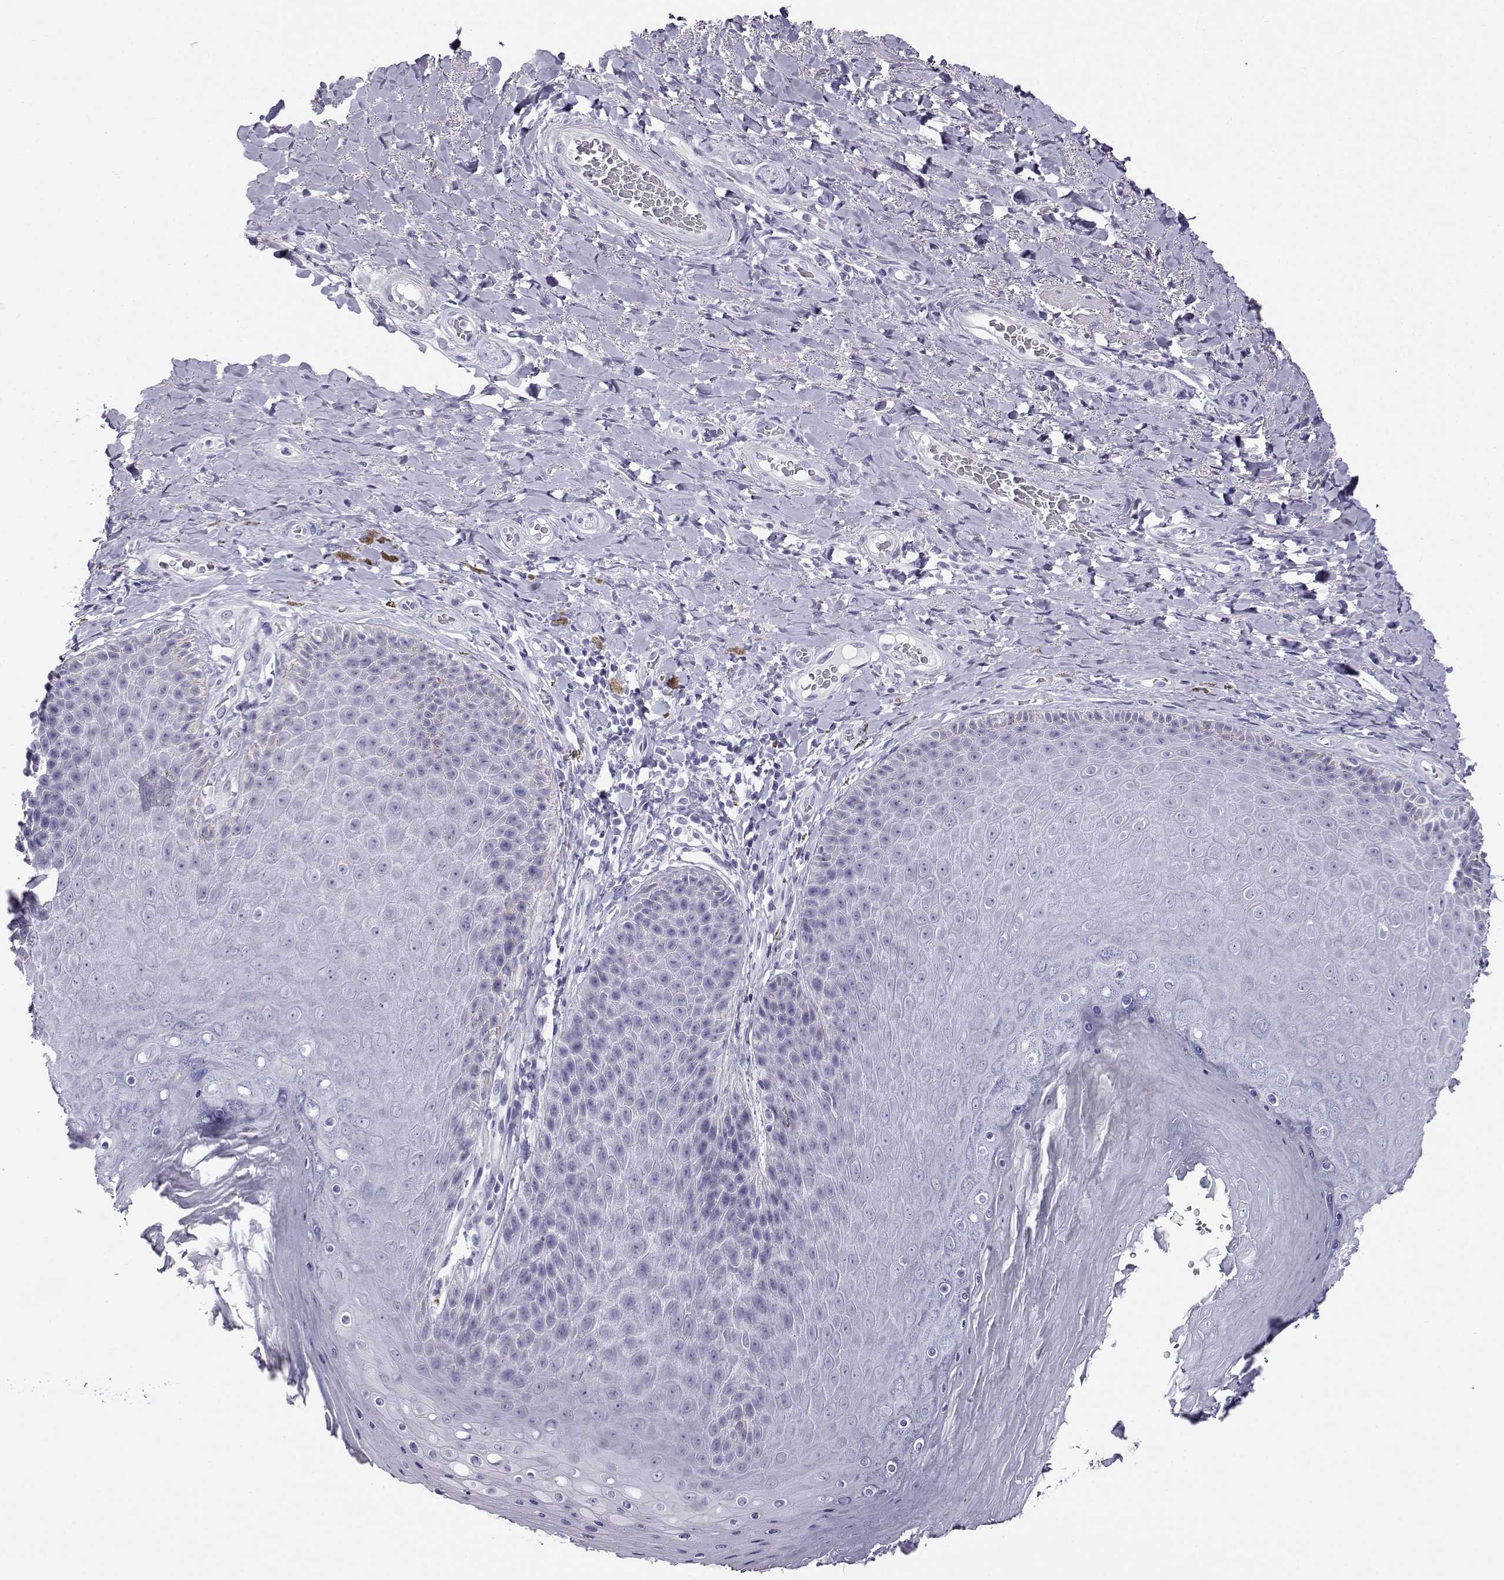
{"staining": {"intensity": "negative", "quantity": "none", "location": "none"}, "tissue": "skin", "cell_type": "Epidermal cells", "image_type": "normal", "snomed": [{"axis": "morphology", "description": "Normal tissue, NOS"}, {"axis": "topography", "description": "Skeletal muscle"}, {"axis": "topography", "description": "Anal"}, {"axis": "topography", "description": "Peripheral nerve tissue"}], "caption": "Immunohistochemistry image of benign skin: human skin stained with DAB (3,3'-diaminobenzidine) shows no significant protein positivity in epidermal cells.", "gene": "CABS1", "patient": {"sex": "male", "age": 53}}